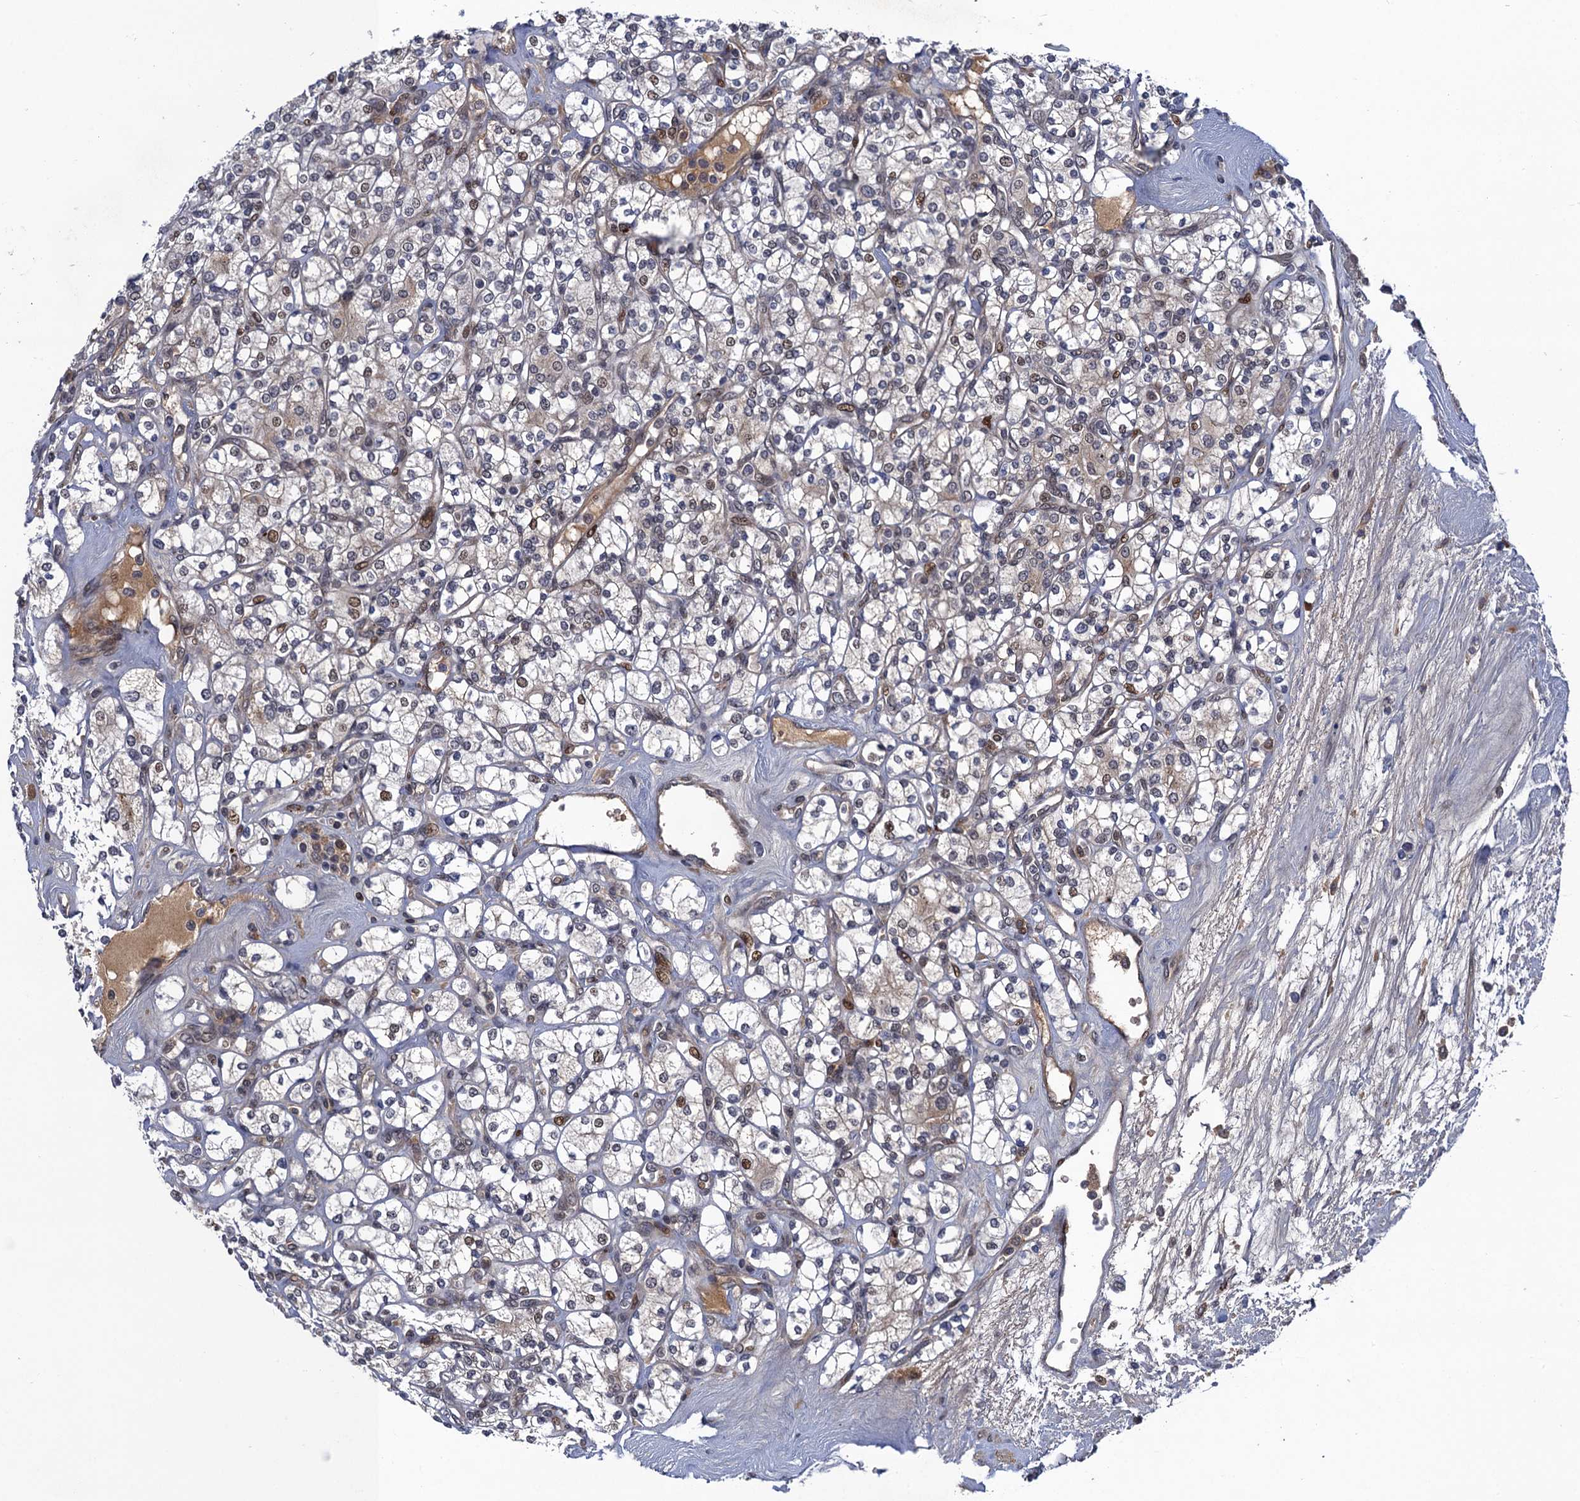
{"staining": {"intensity": "moderate", "quantity": "<25%", "location": "nuclear"}, "tissue": "renal cancer", "cell_type": "Tumor cells", "image_type": "cancer", "snomed": [{"axis": "morphology", "description": "Adenocarcinoma, NOS"}, {"axis": "topography", "description": "Kidney"}], "caption": "Adenocarcinoma (renal) stained with immunohistochemistry (IHC) displays moderate nuclear staining in approximately <25% of tumor cells.", "gene": "NEK8", "patient": {"sex": "male", "age": 77}}